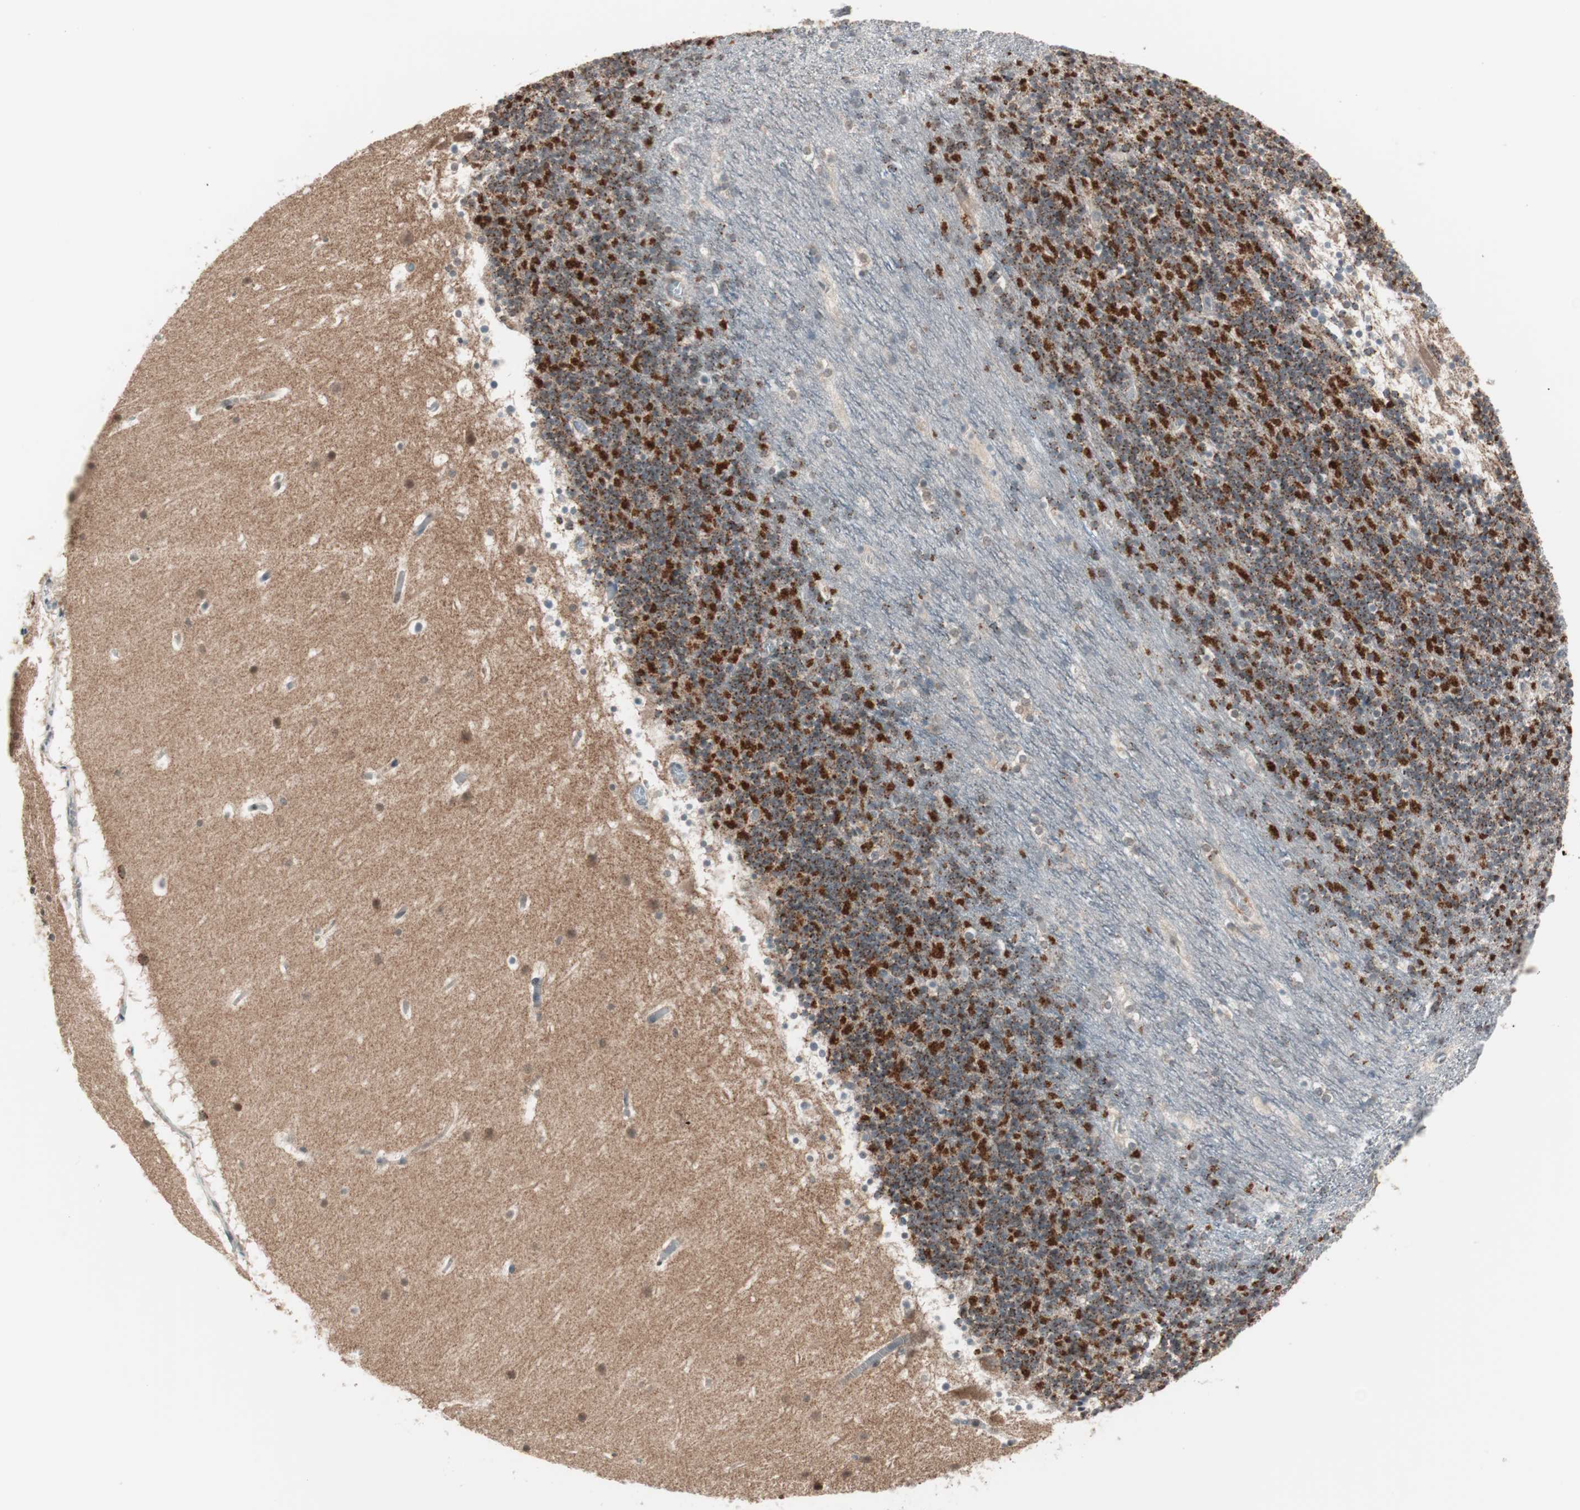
{"staining": {"intensity": "moderate", "quantity": ">75%", "location": "cytoplasmic/membranous"}, "tissue": "cerebellum", "cell_type": "Cells in granular layer", "image_type": "normal", "snomed": [{"axis": "morphology", "description": "Normal tissue, NOS"}, {"axis": "topography", "description": "Cerebellum"}], "caption": "Cerebellum stained with DAB (3,3'-diaminobenzidine) immunohistochemistry (IHC) displays medium levels of moderate cytoplasmic/membranous staining in about >75% of cells in granular layer.", "gene": "FBXO5", "patient": {"sex": "male", "age": 45}}